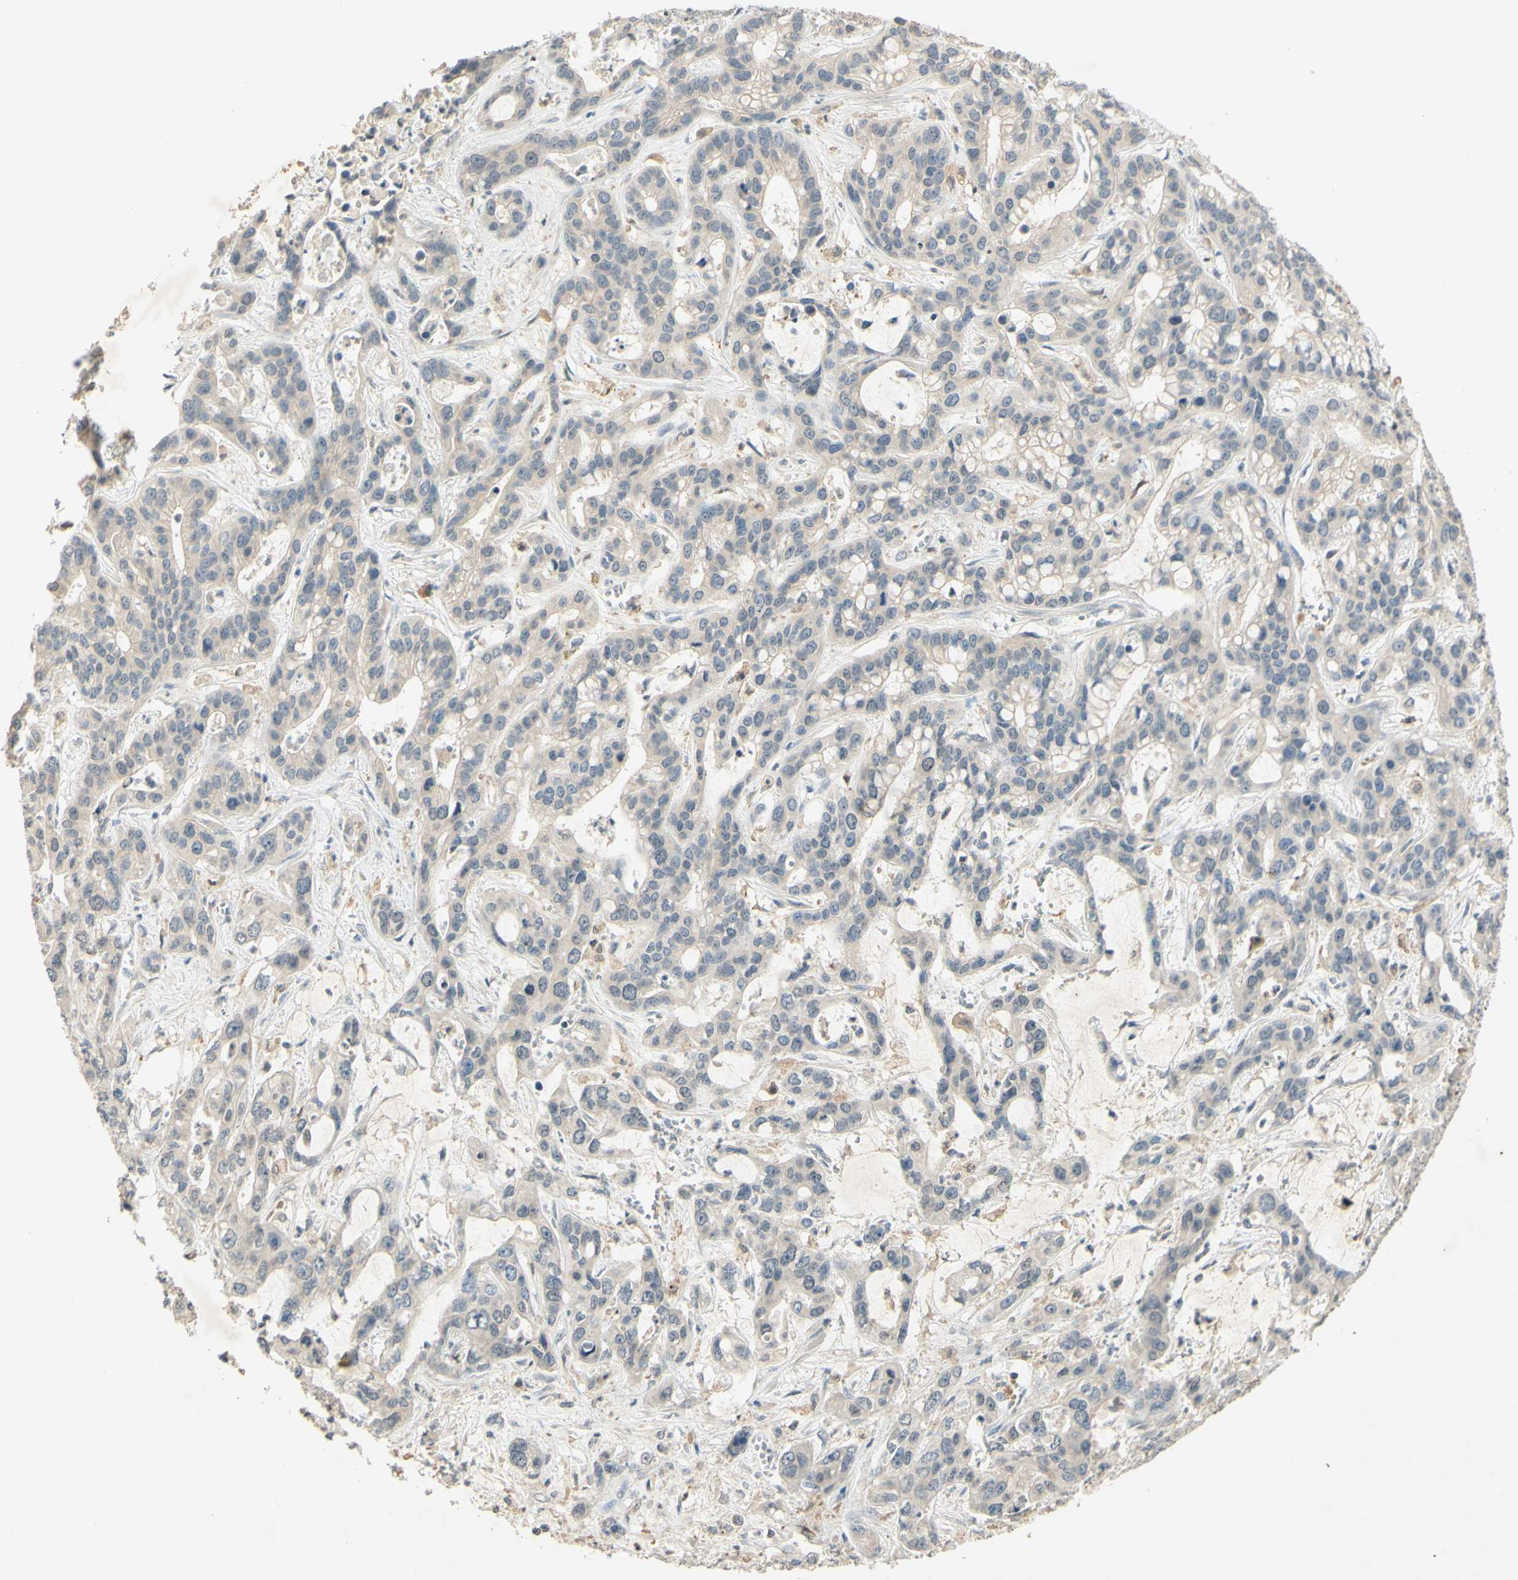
{"staining": {"intensity": "negative", "quantity": "none", "location": "none"}, "tissue": "liver cancer", "cell_type": "Tumor cells", "image_type": "cancer", "snomed": [{"axis": "morphology", "description": "Cholangiocarcinoma"}, {"axis": "topography", "description": "Liver"}], "caption": "Immunohistochemistry (IHC) photomicrograph of neoplastic tissue: human liver cholangiocarcinoma stained with DAB displays no significant protein expression in tumor cells. (DAB (3,3'-diaminobenzidine) IHC with hematoxylin counter stain).", "gene": "GLI1", "patient": {"sex": "female", "age": 65}}